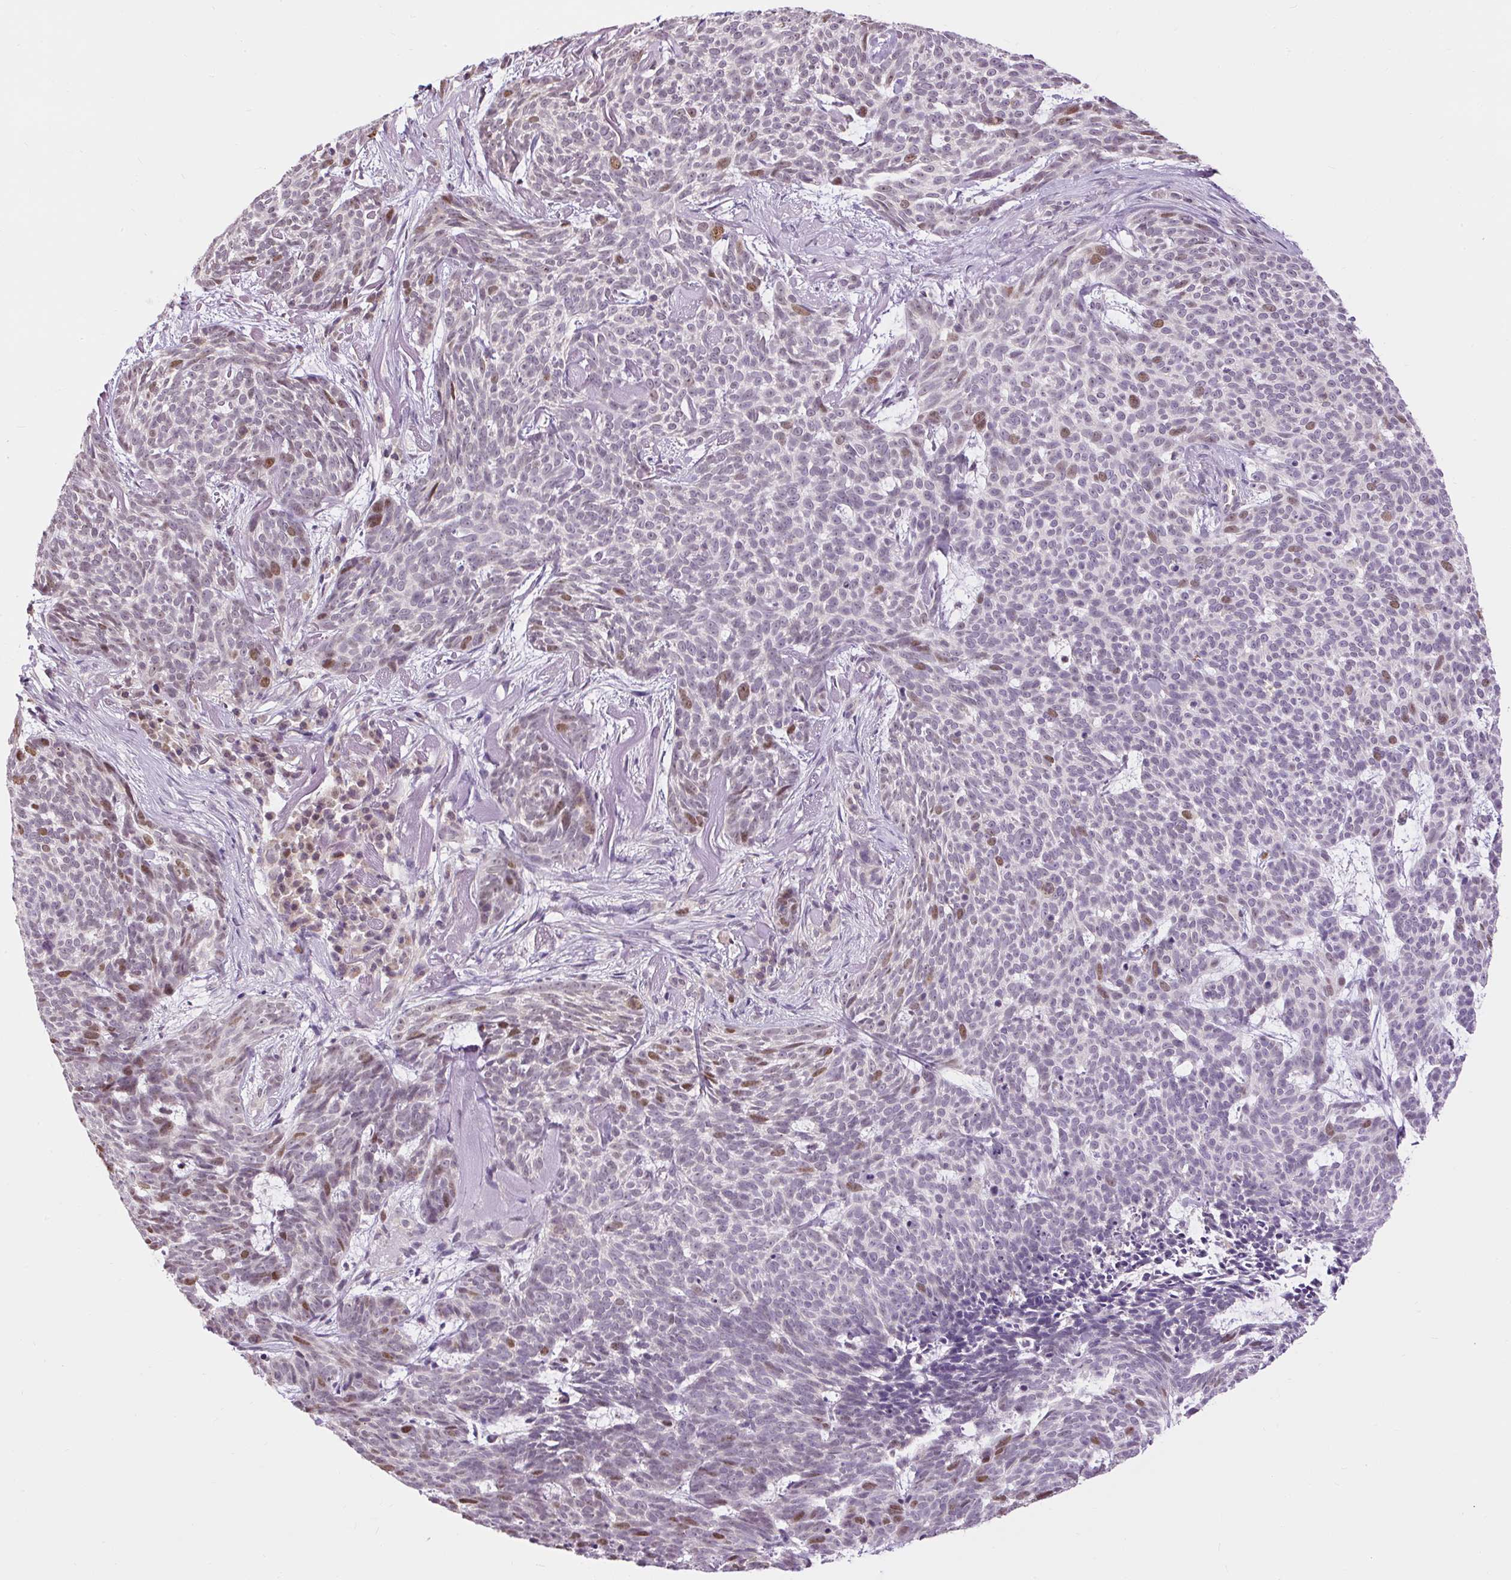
{"staining": {"intensity": "moderate", "quantity": "<25%", "location": "nuclear"}, "tissue": "skin cancer", "cell_type": "Tumor cells", "image_type": "cancer", "snomed": [{"axis": "morphology", "description": "Basal cell carcinoma"}, {"axis": "topography", "description": "Skin"}], "caption": "A brown stain labels moderate nuclear staining of a protein in skin basal cell carcinoma tumor cells.", "gene": "RACGAP1", "patient": {"sex": "female", "age": 93}}